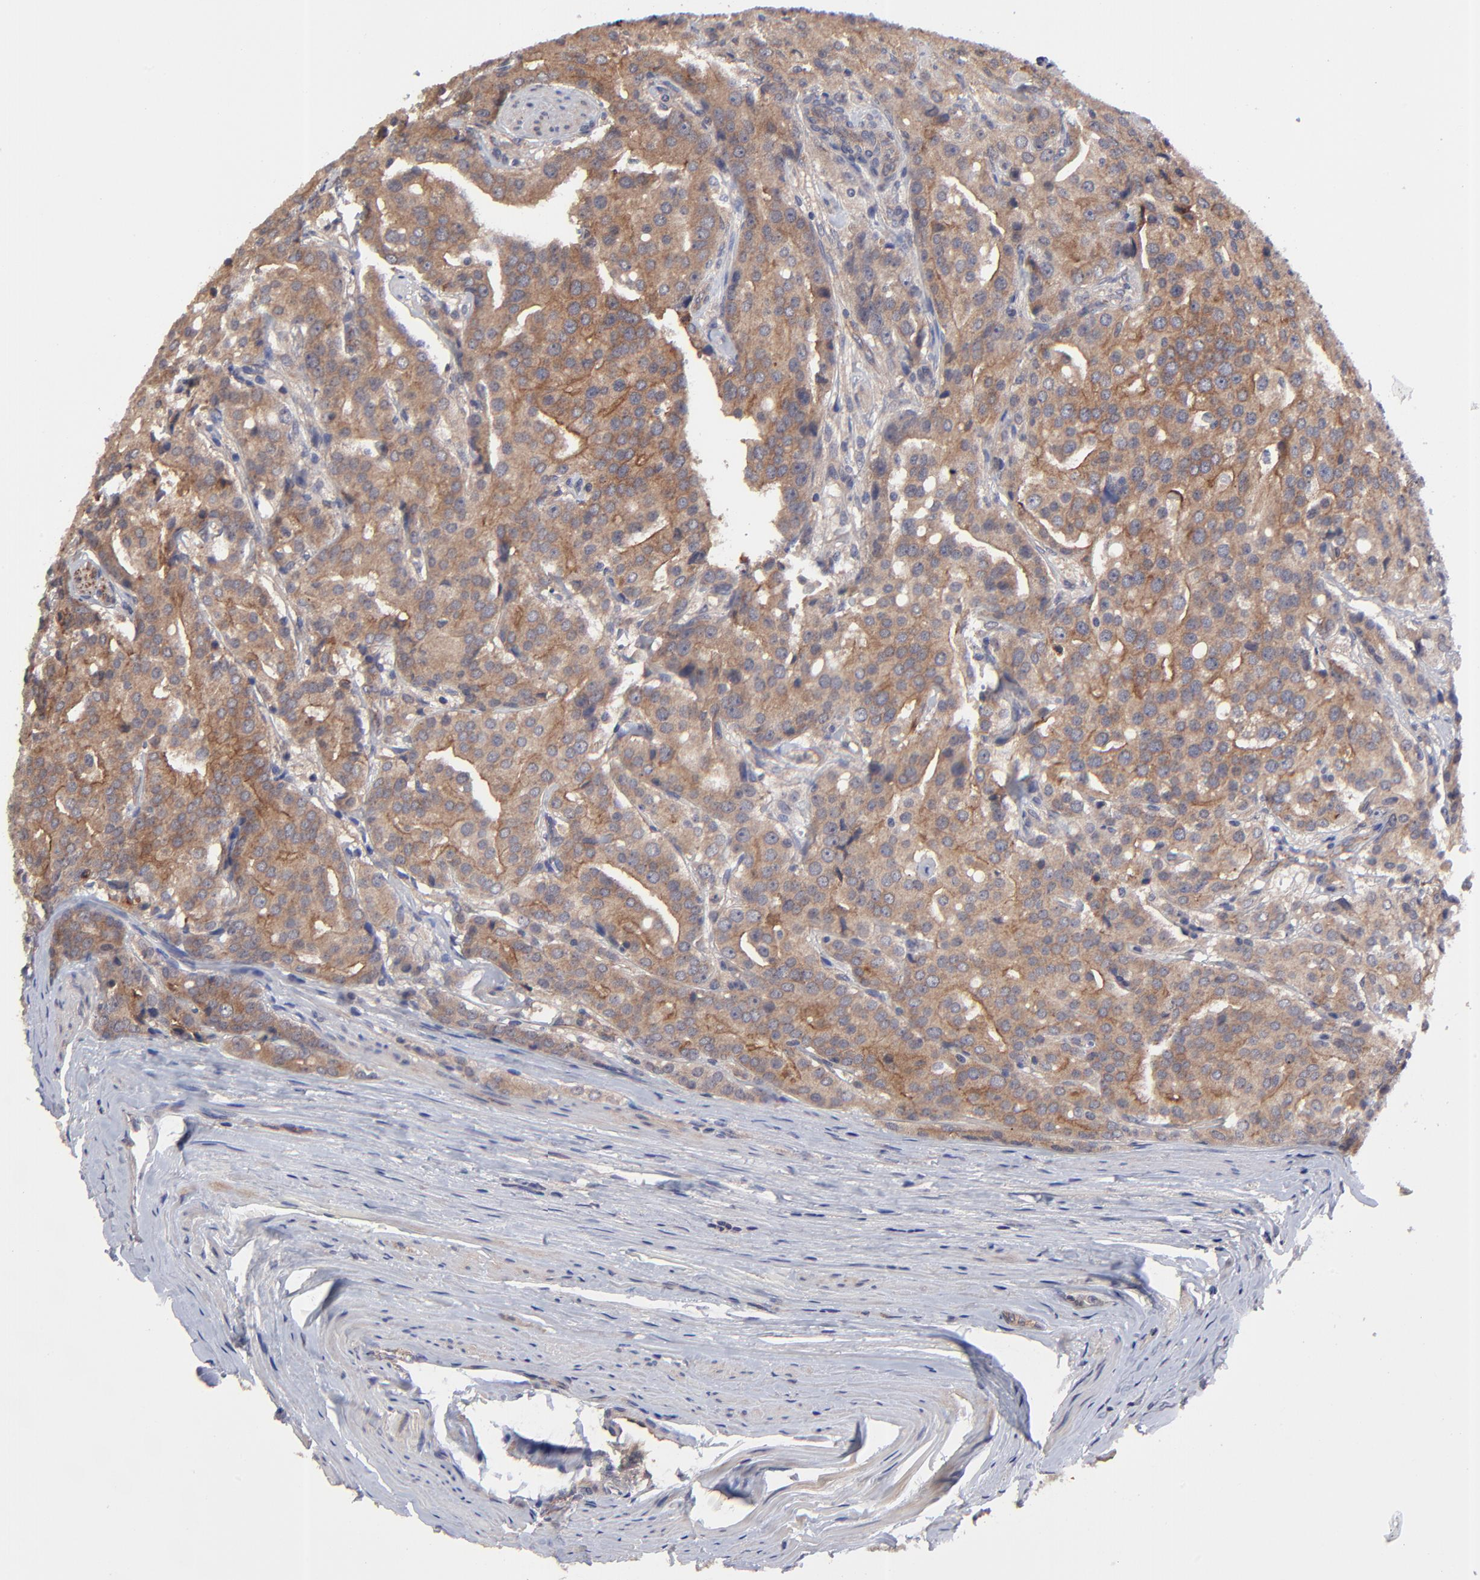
{"staining": {"intensity": "moderate", "quantity": ">75%", "location": "cytoplasmic/membranous"}, "tissue": "prostate cancer", "cell_type": "Tumor cells", "image_type": "cancer", "snomed": [{"axis": "morphology", "description": "Adenocarcinoma, Medium grade"}, {"axis": "topography", "description": "Prostate"}], "caption": "A photomicrograph showing moderate cytoplasmic/membranous expression in about >75% of tumor cells in prostate cancer, as visualized by brown immunohistochemical staining.", "gene": "ZNF780B", "patient": {"sex": "male", "age": 72}}